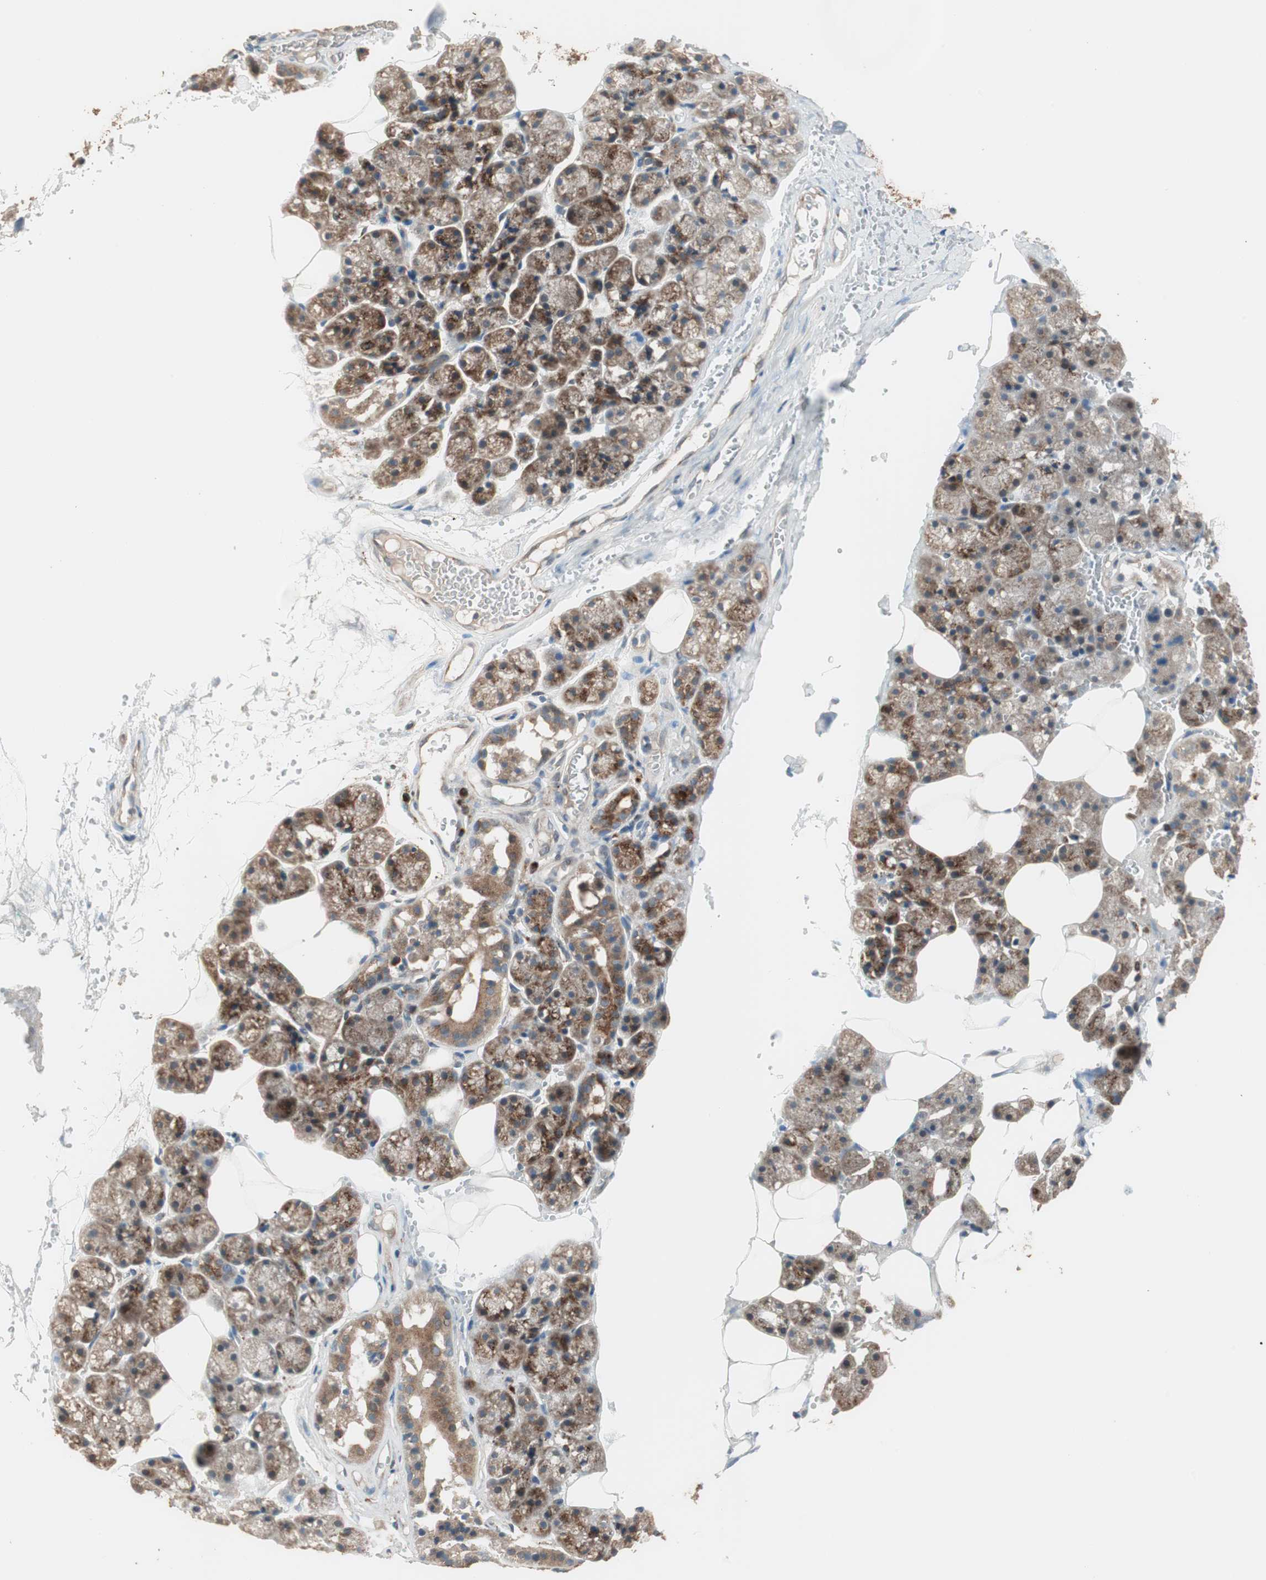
{"staining": {"intensity": "moderate", "quantity": ">75%", "location": "cytoplasmic/membranous"}, "tissue": "salivary gland", "cell_type": "Glandular cells", "image_type": "normal", "snomed": [{"axis": "morphology", "description": "Normal tissue, NOS"}, {"axis": "topography", "description": "Salivary gland"}], "caption": "Moderate cytoplasmic/membranous expression for a protein is identified in approximately >75% of glandular cells of unremarkable salivary gland using IHC.", "gene": "RARRES1", "patient": {"sex": "male", "age": 62}}